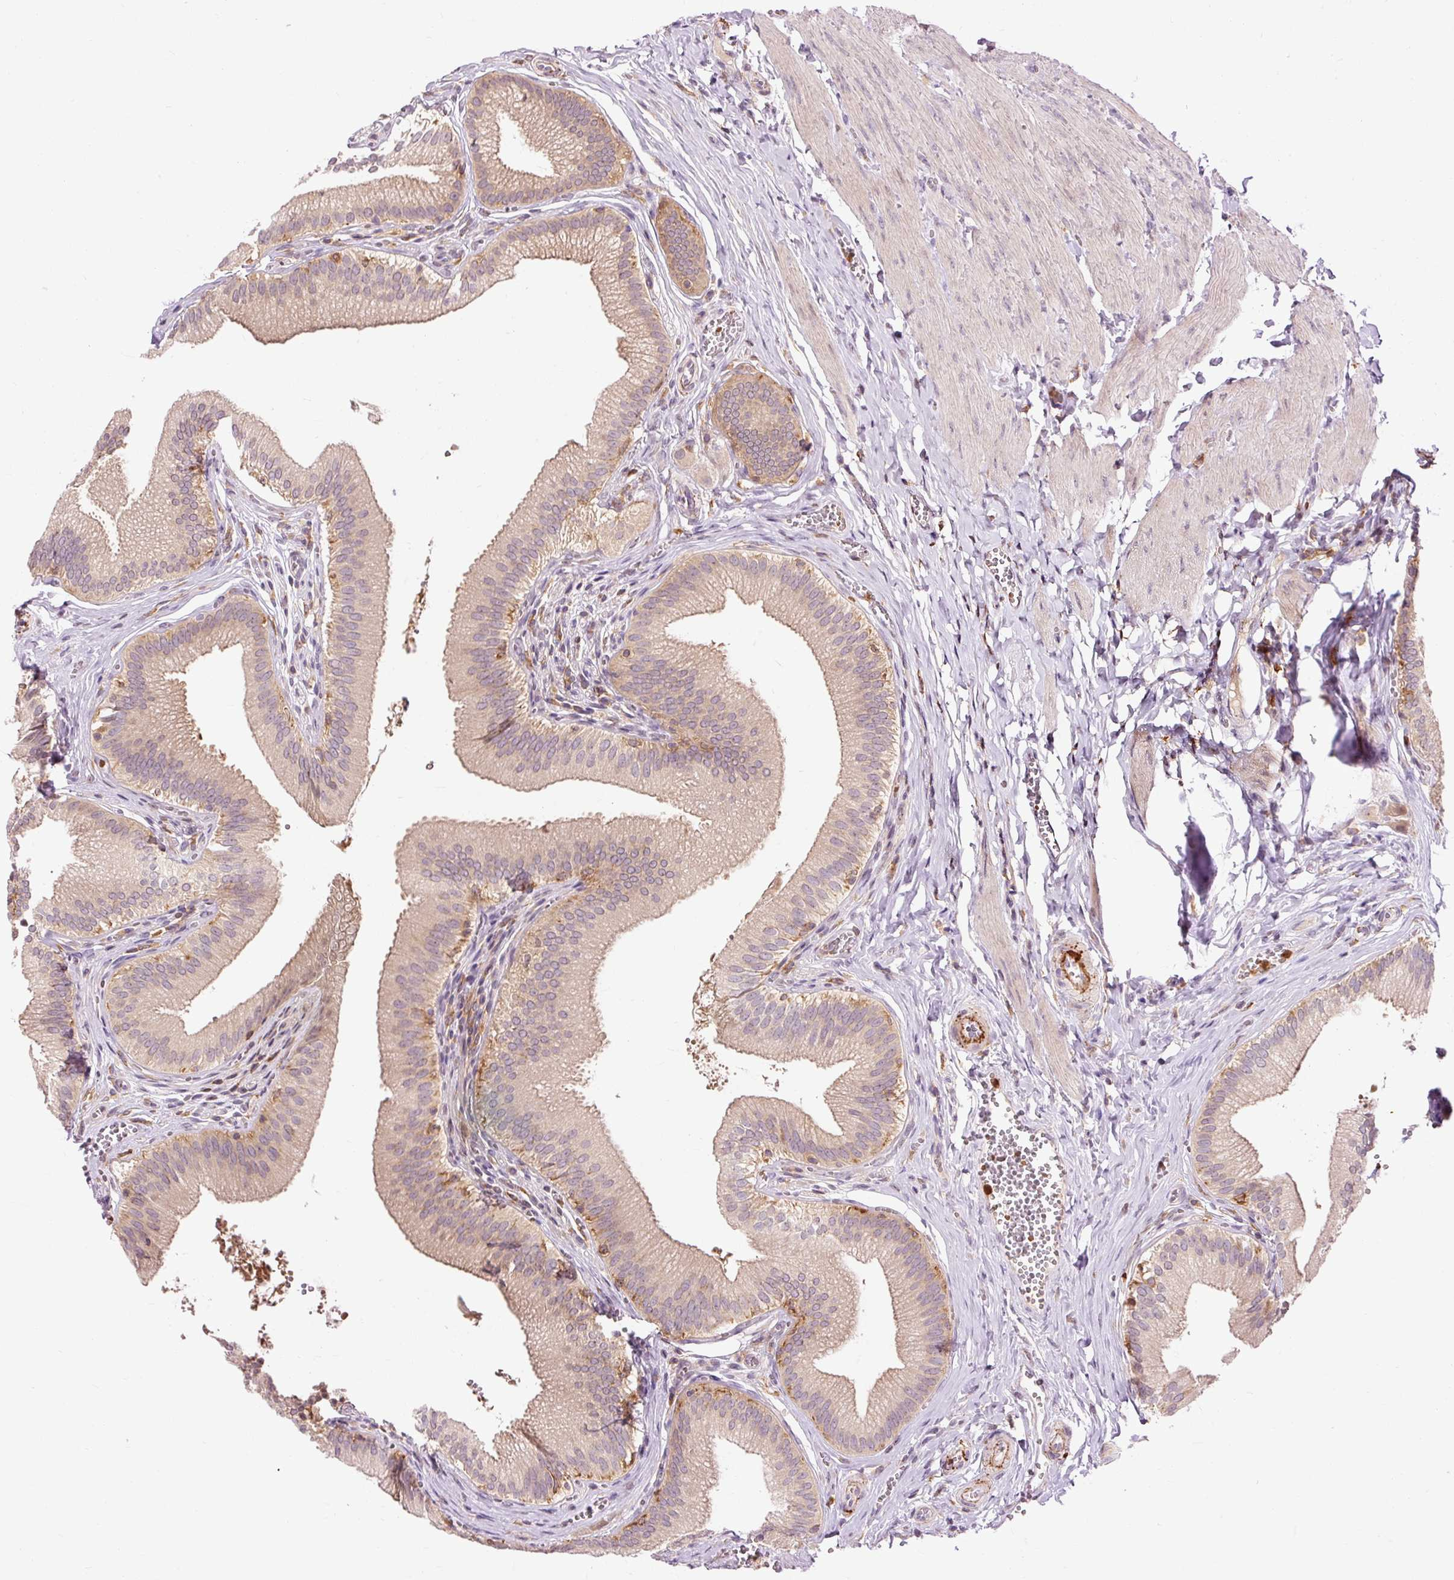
{"staining": {"intensity": "weak", "quantity": ">75%", "location": "cytoplasmic/membranous"}, "tissue": "gallbladder", "cell_type": "Glandular cells", "image_type": "normal", "snomed": [{"axis": "morphology", "description": "Normal tissue, NOS"}, {"axis": "topography", "description": "Gallbladder"}], "caption": "Protein positivity by IHC reveals weak cytoplasmic/membranous positivity in approximately >75% of glandular cells in normal gallbladder. (DAB IHC, brown staining for protein, blue staining for nuclei).", "gene": "CEBPZ", "patient": {"sex": "male", "age": 17}}